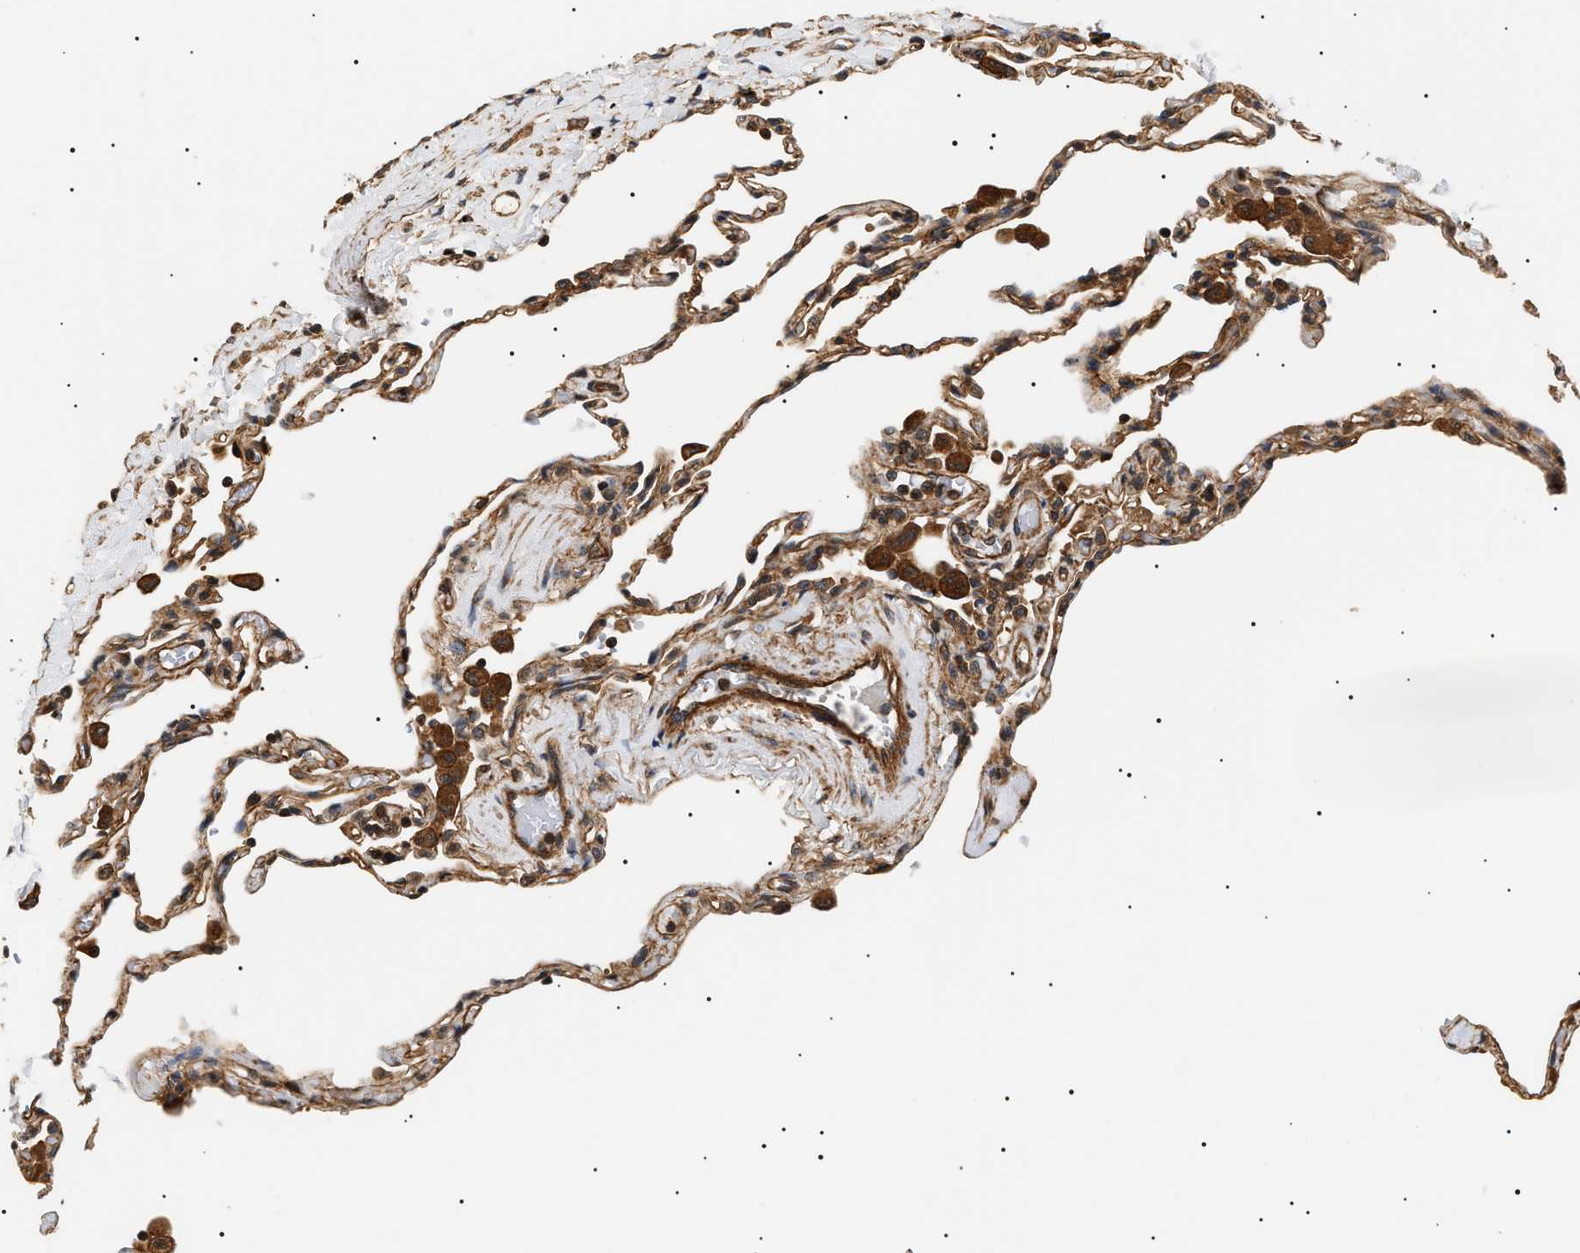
{"staining": {"intensity": "moderate", "quantity": ">75%", "location": "cytoplasmic/membranous"}, "tissue": "lung", "cell_type": "Alveolar cells", "image_type": "normal", "snomed": [{"axis": "morphology", "description": "Normal tissue, NOS"}, {"axis": "topography", "description": "Lung"}], "caption": "This histopathology image displays normal lung stained with immunohistochemistry to label a protein in brown. The cytoplasmic/membranous of alveolar cells show moderate positivity for the protein. Nuclei are counter-stained blue.", "gene": "SH3GLB2", "patient": {"sex": "male", "age": 59}}